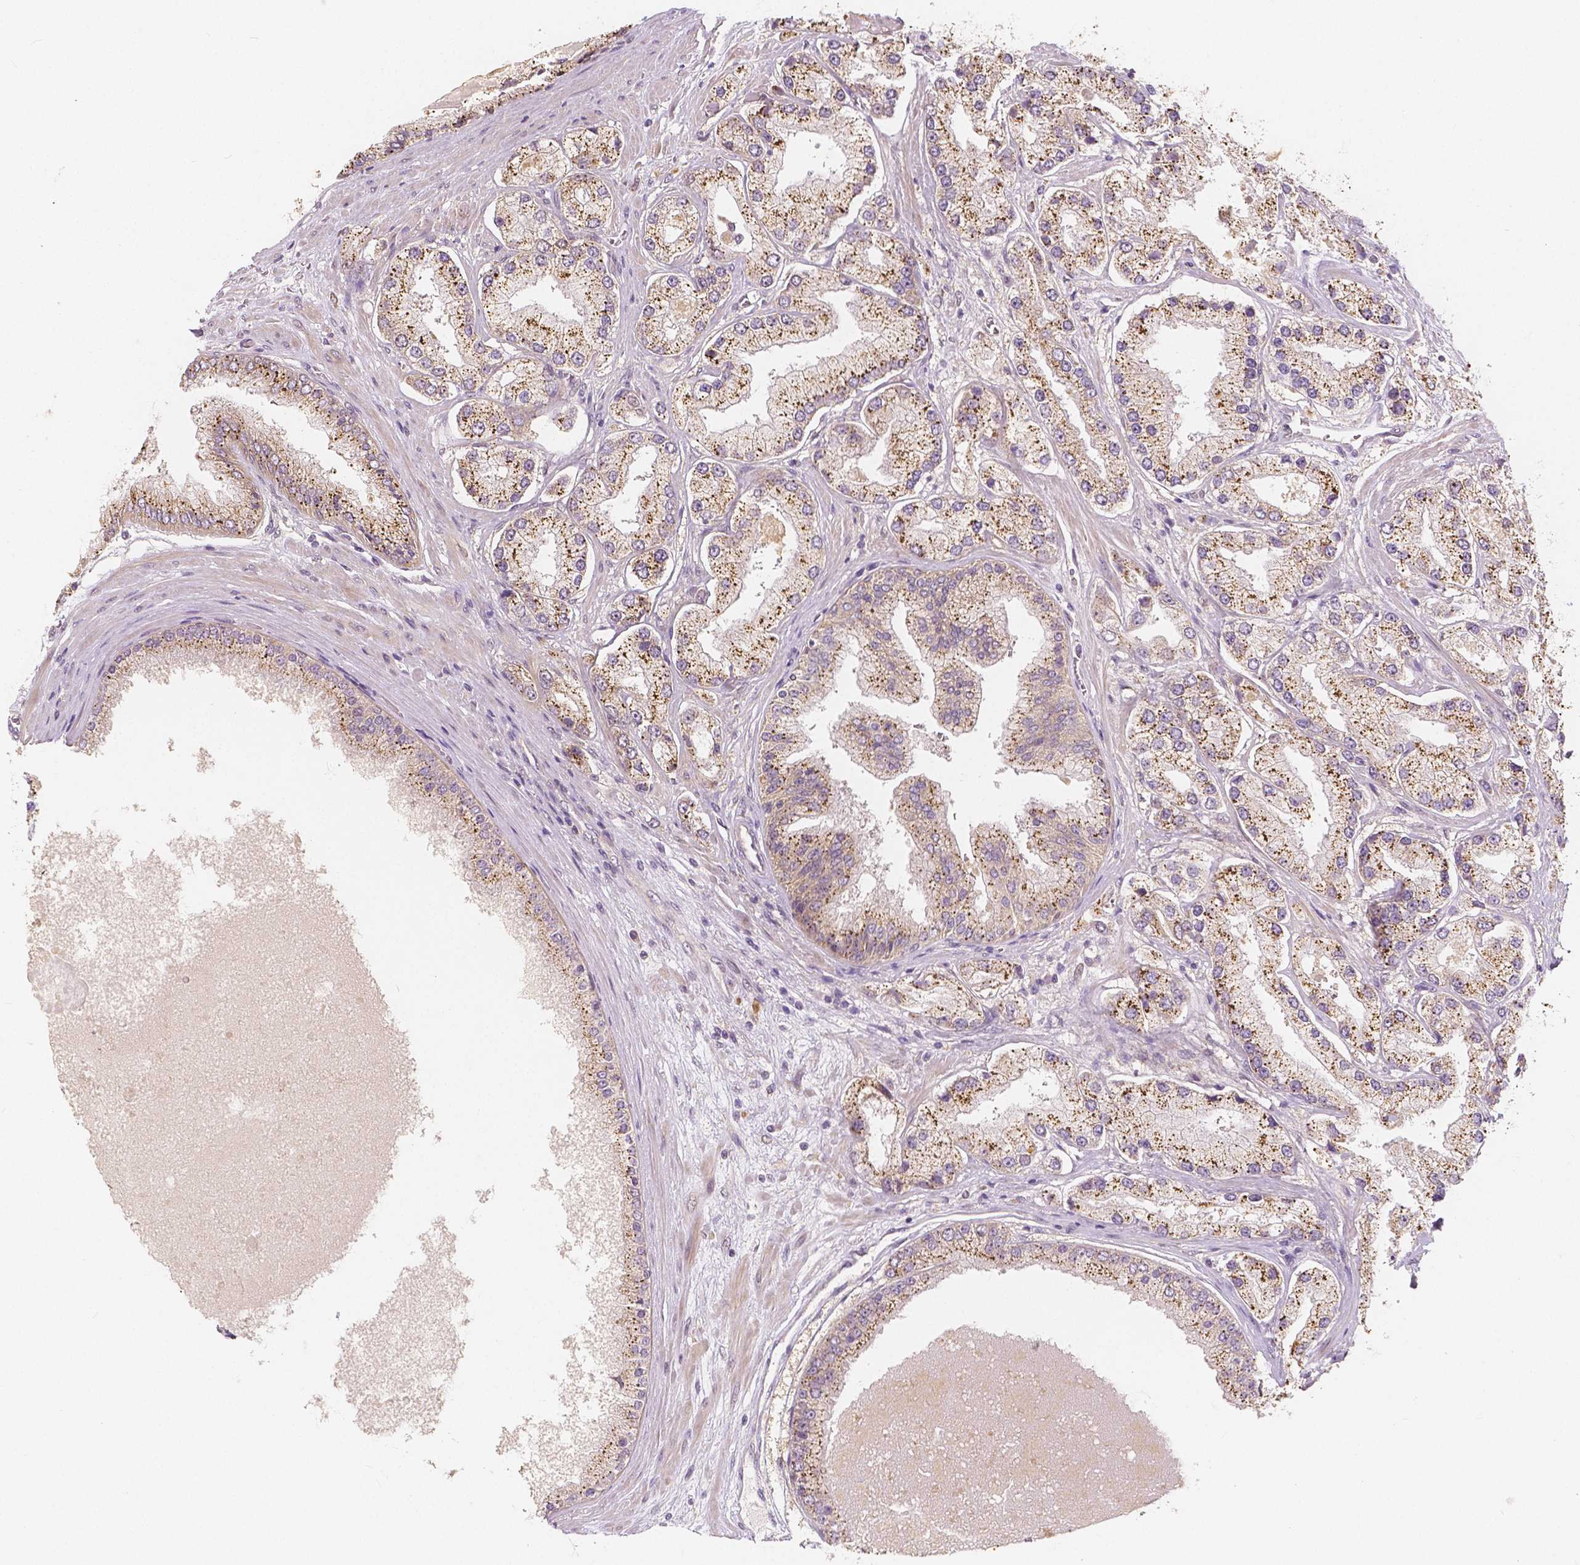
{"staining": {"intensity": "moderate", "quantity": ">75%", "location": "cytoplasmic/membranous"}, "tissue": "prostate cancer", "cell_type": "Tumor cells", "image_type": "cancer", "snomed": [{"axis": "morphology", "description": "Adenocarcinoma, High grade"}, {"axis": "topography", "description": "Prostate"}], "caption": "Immunohistochemical staining of prostate cancer (adenocarcinoma (high-grade)) reveals medium levels of moderate cytoplasmic/membranous positivity in approximately >75% of tumor cells.", "gene": "SNX12", "patient": {"sex": "male", "age": 67}}